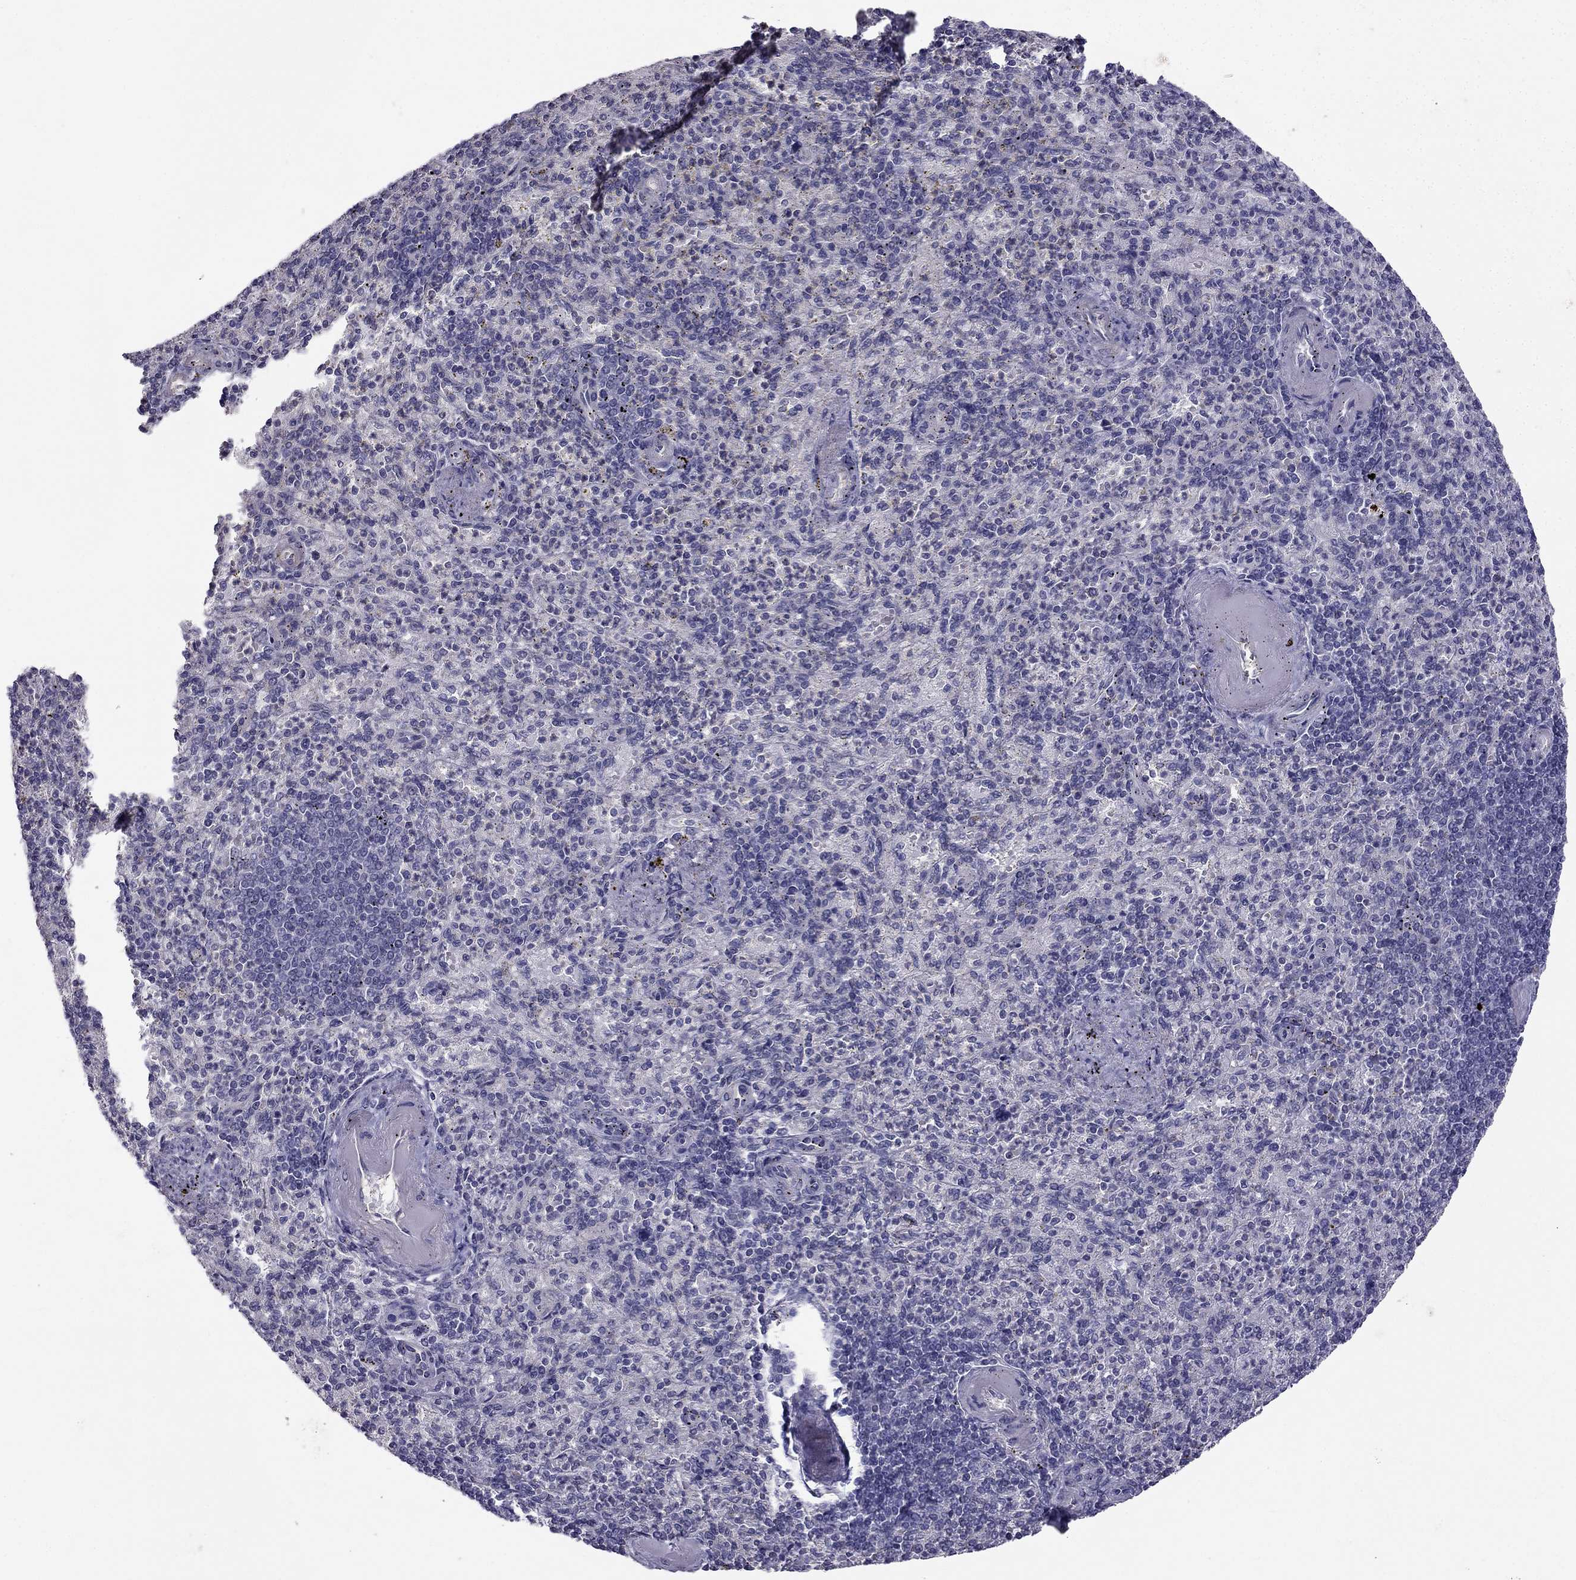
{"staining": {"intensity": "negative", "quantity": "none", "location": "none"}, "tissue": "spleen", "cell_type": "Cells in red pulp", "image_type": "normal", "snomed": [{"axis": "morphology", "description": "Normal tissue, NOS"}, {"axis": "topography", "description": "Spleen"}], "caption": "A high-resolution micrograph shows immunohistochemistry staining of normal spleen, which displays no significant positivity in cells in red pulp. (Immunohistochemistry, brightfield microscopy, high magnification).", "gene": "HSFX1", "patient": {"sex": "female", "age": 74}}